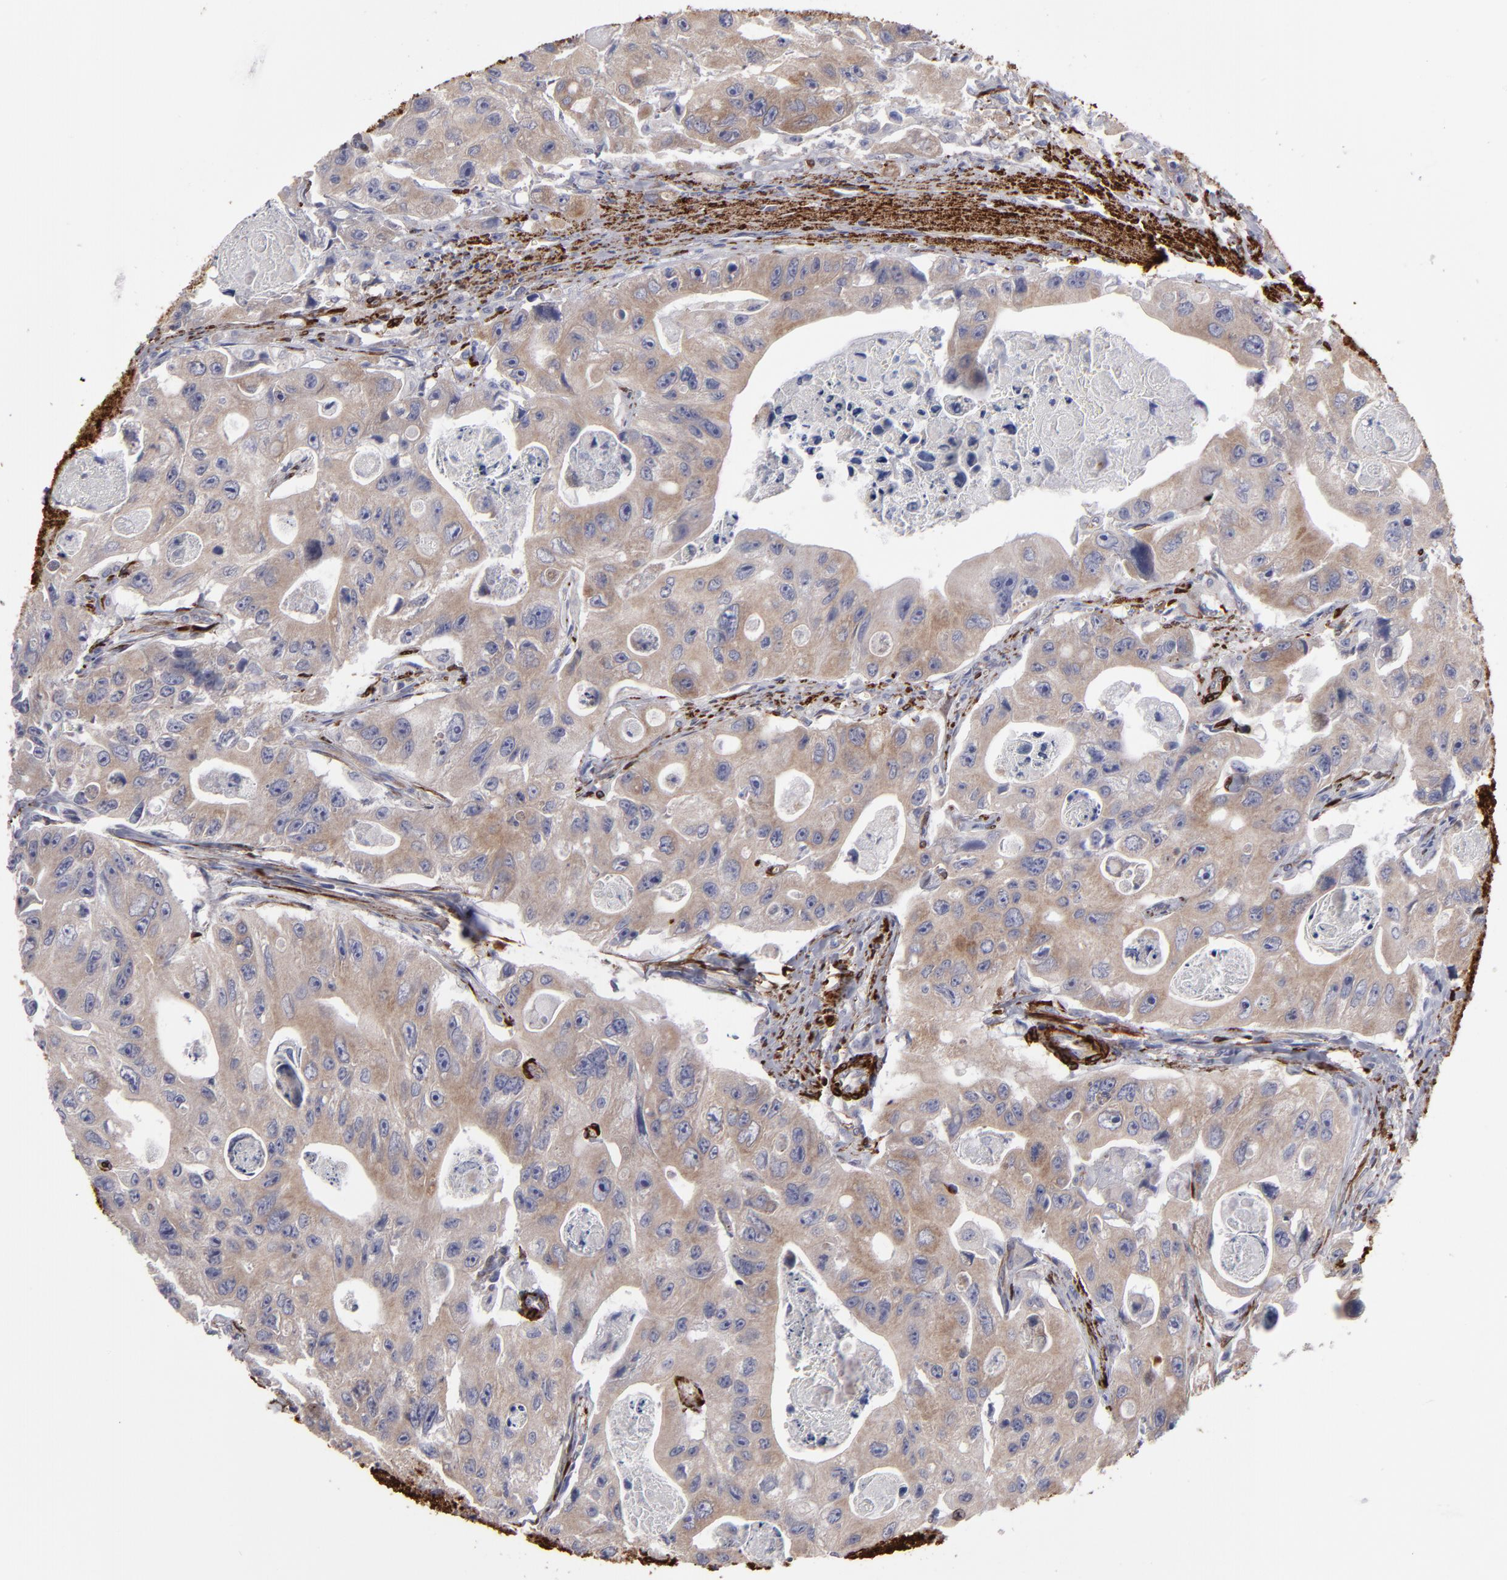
{"staining": {"intensity": "moderate", "quantity": ">75%", "location": "cytoplasmic/membranous"}, "tissue": "colorectal cancer", "cell_type": "Tumor cells", "image_type": "cancer", "snomed": [{"axis": "morphology", "description": "Adenocarcinoma, NOS"}, {"axis": "topography", "description": "Colon"}], "caption": "This is a photomicrograph of immunohistochemistry (IHC) staining of colorectal cancer, which shows moderate positivity in the cytoplasmic/membranous of tumor cells.", "gene": "SLMAP", "patient": {"sex": "female", "age": 46}}